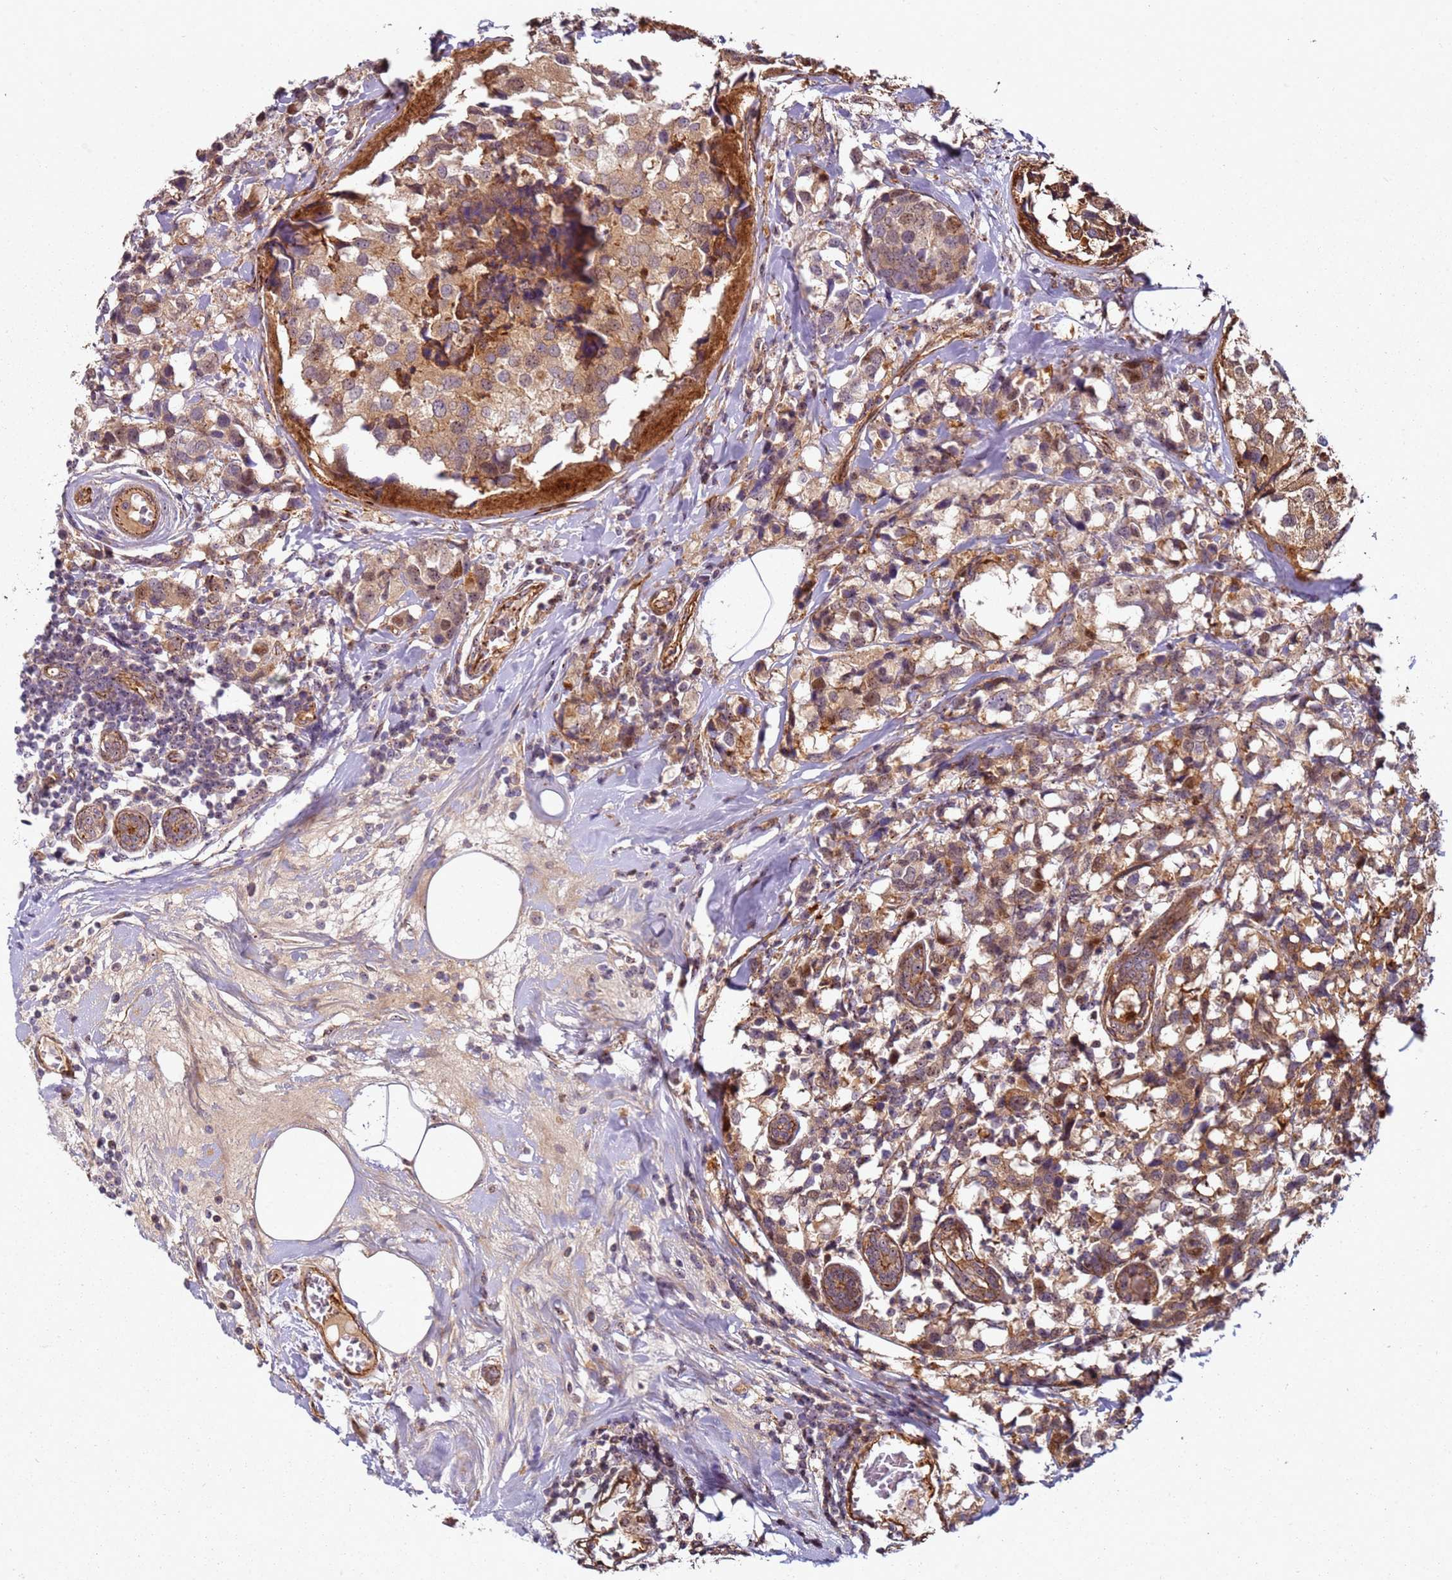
{"staining": {"intensity": "moderate", "quantity": ">75%", "location": "cytoplasmic/membranous,nuclear"}, "tissue": "breast cancer", "cell_type": "Tumor cells", "image_type": "cancer", "snomed": [{"axis": "morphology", "description": "Lobular carcinoma"}, {"axis": "topography", "description": "Breast"}], "caption": "Protein staining of breast cancer tissue shows moderate cytoplasmic/membranous and nuclear staining in about >75% of tumor cells. The protein is stained brown, and the nuclei are stained in blue (DAB (3,3'-diaminobenzidine) IHC with brightfield microscopy, high magnification).", "gene": "C2CD4B", "patient": {"sex": "female", "age": 59}}